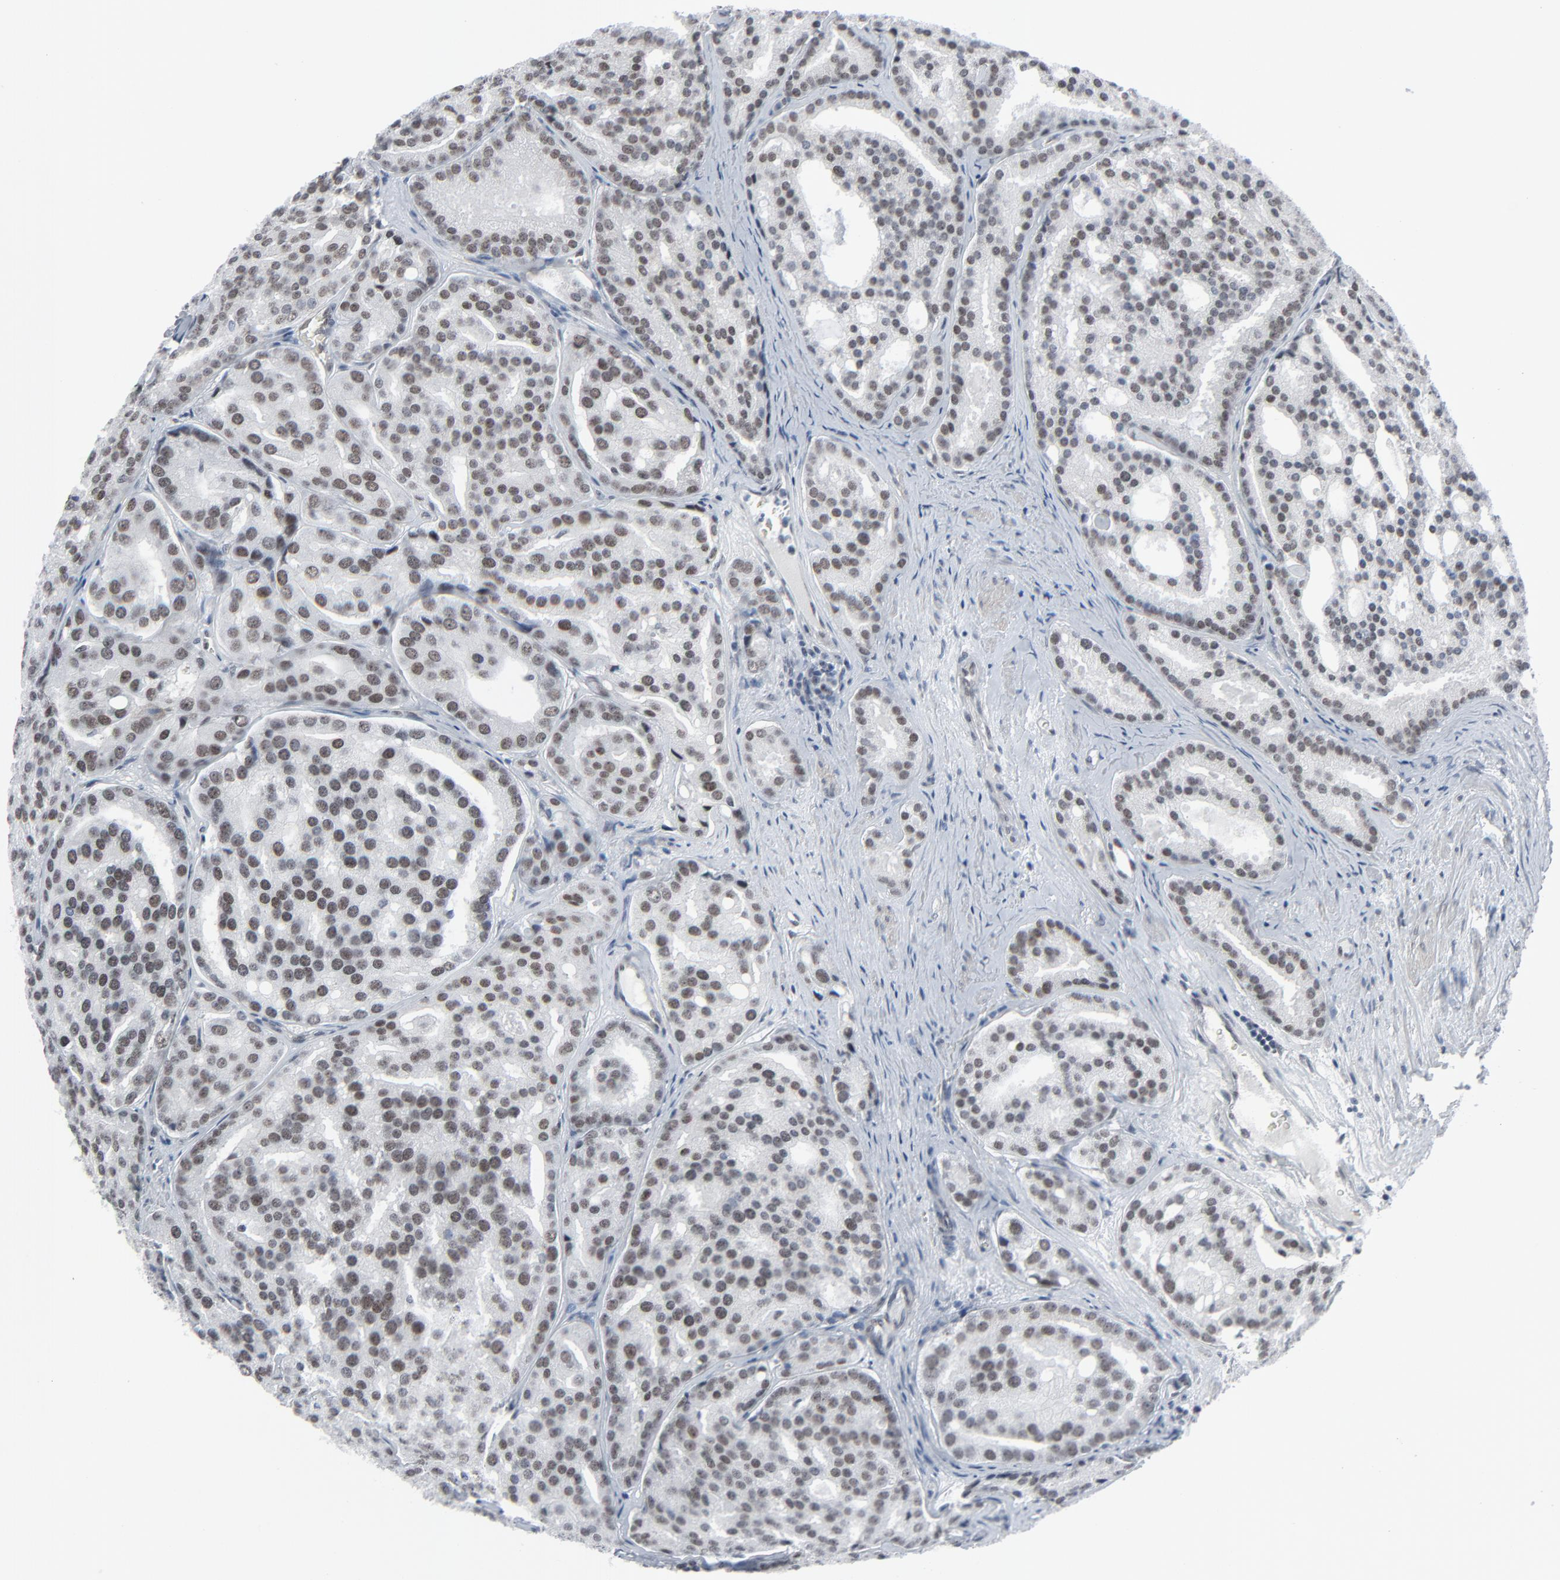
{"staining": {"intensity": "moderate", "quantity": ">75%", "location": "nuclear"}, "tissue": "prostate cancer", "cell_type": "Tumor cells", "image_type": "cancer", "snomed": [{"axis": "morphology", "description": "Adenocarcinoma, High grade"}, {"axis": "topography", "description": "Prostate"}], "caption": "Immunohistochemical staining of human prostate adenocarcinoma (high-grade) shows medium levels of moderate nuclear protein expression in about >75% of tumor cells.", "gene": "FBXO28", "patient": {"sex": "male", "age": 64}}